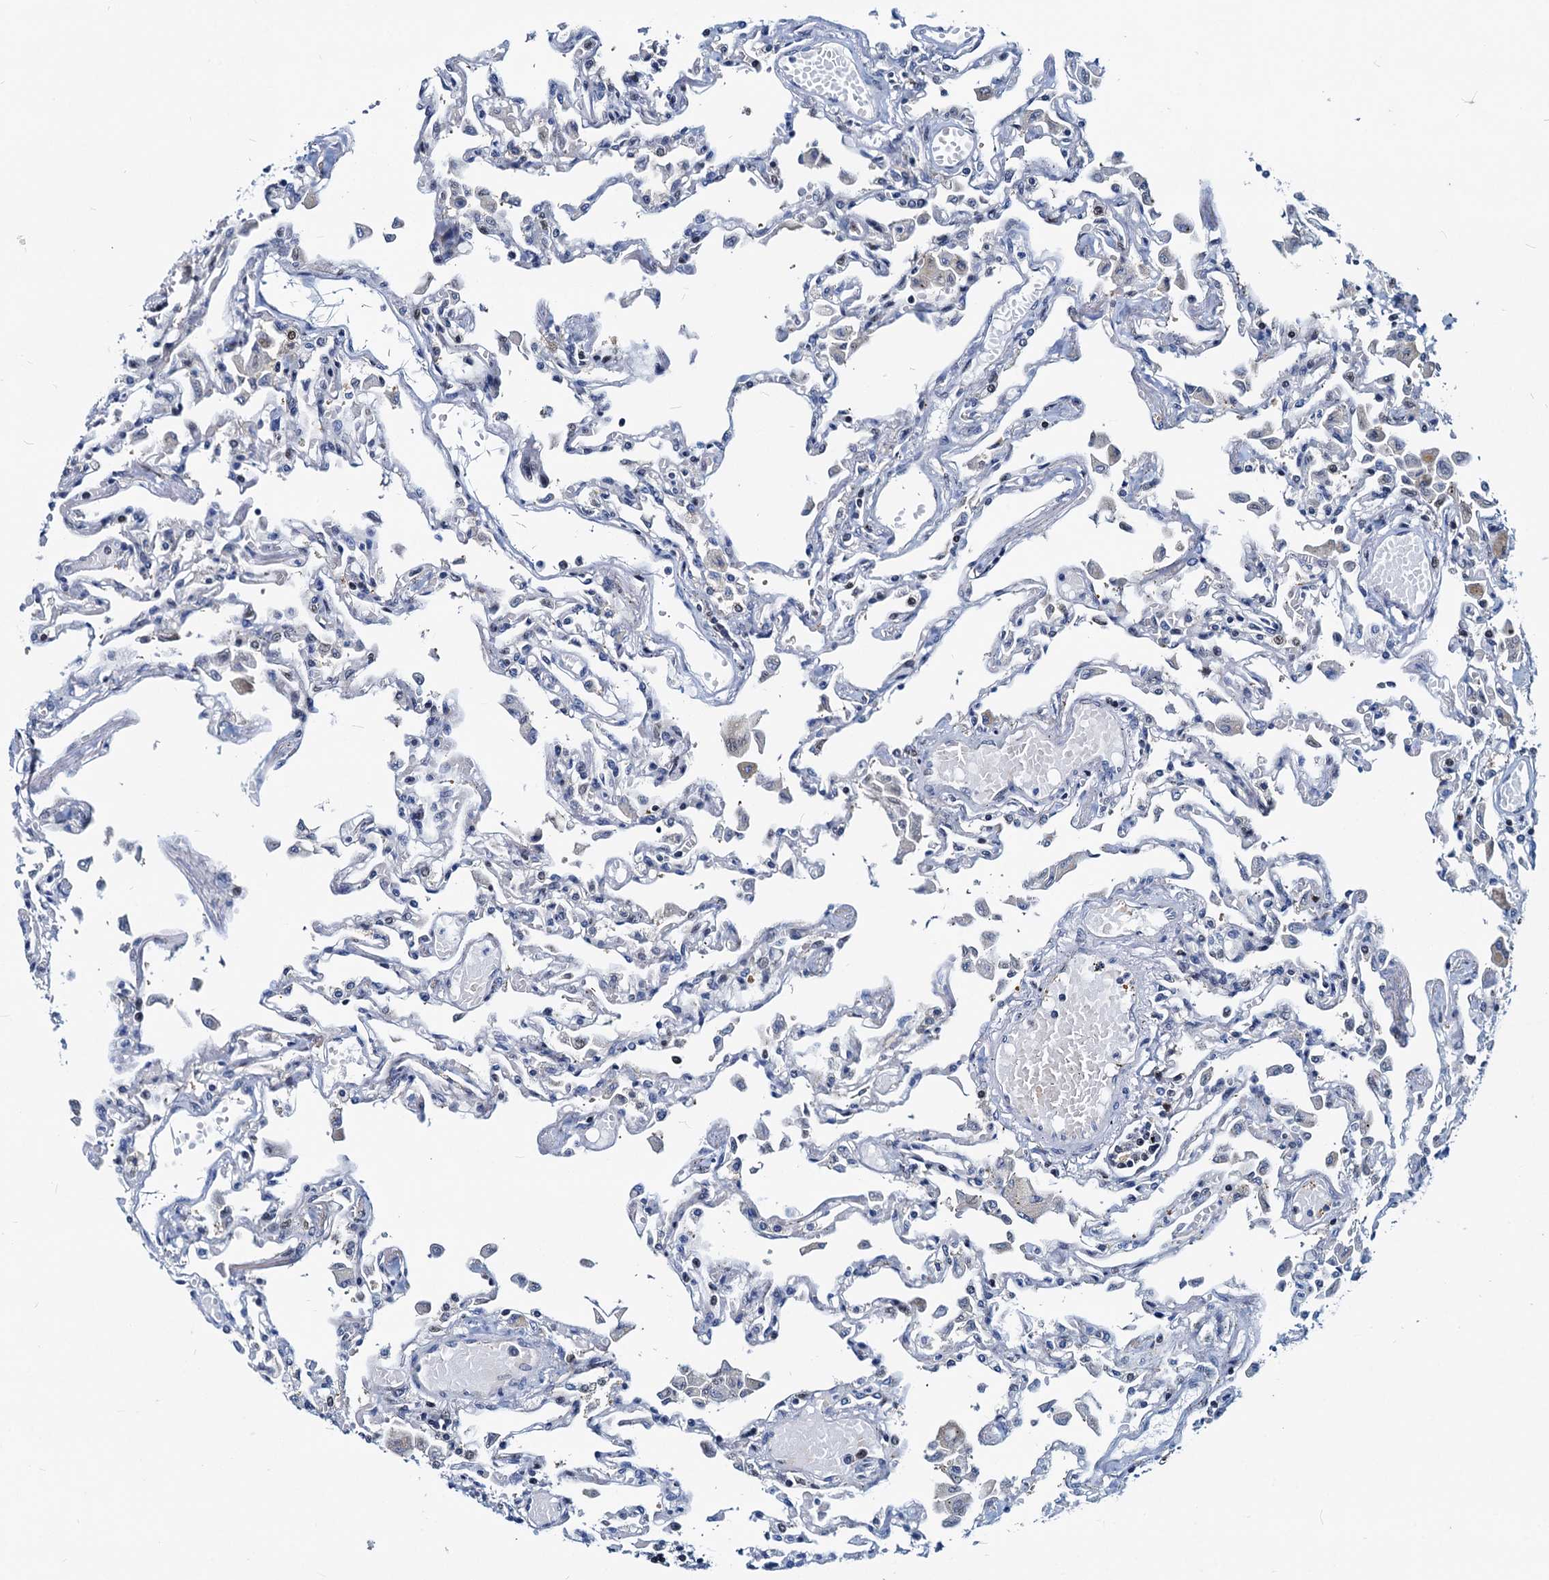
{"staining": {"intensity": "negative", "quantity": "none", "location": "none"}, "tissue": "lung", "cell_type": "Alveolar cells", "image_type": "normal", "snomed": [{"axis": "morphology", "description": "Normal tissue, NOS"}, {"axis": "topography", "description": "Bronchus"}, {"axis": "topography", "description": "Lung"}], "caption": "DAB immunohistochemical staining of benign lung shows no significant positivity in alveolar cells. Nuclei are stained in blue.", "gene": "PTGES3", "patient": {"sex": "female", "age": 49}}